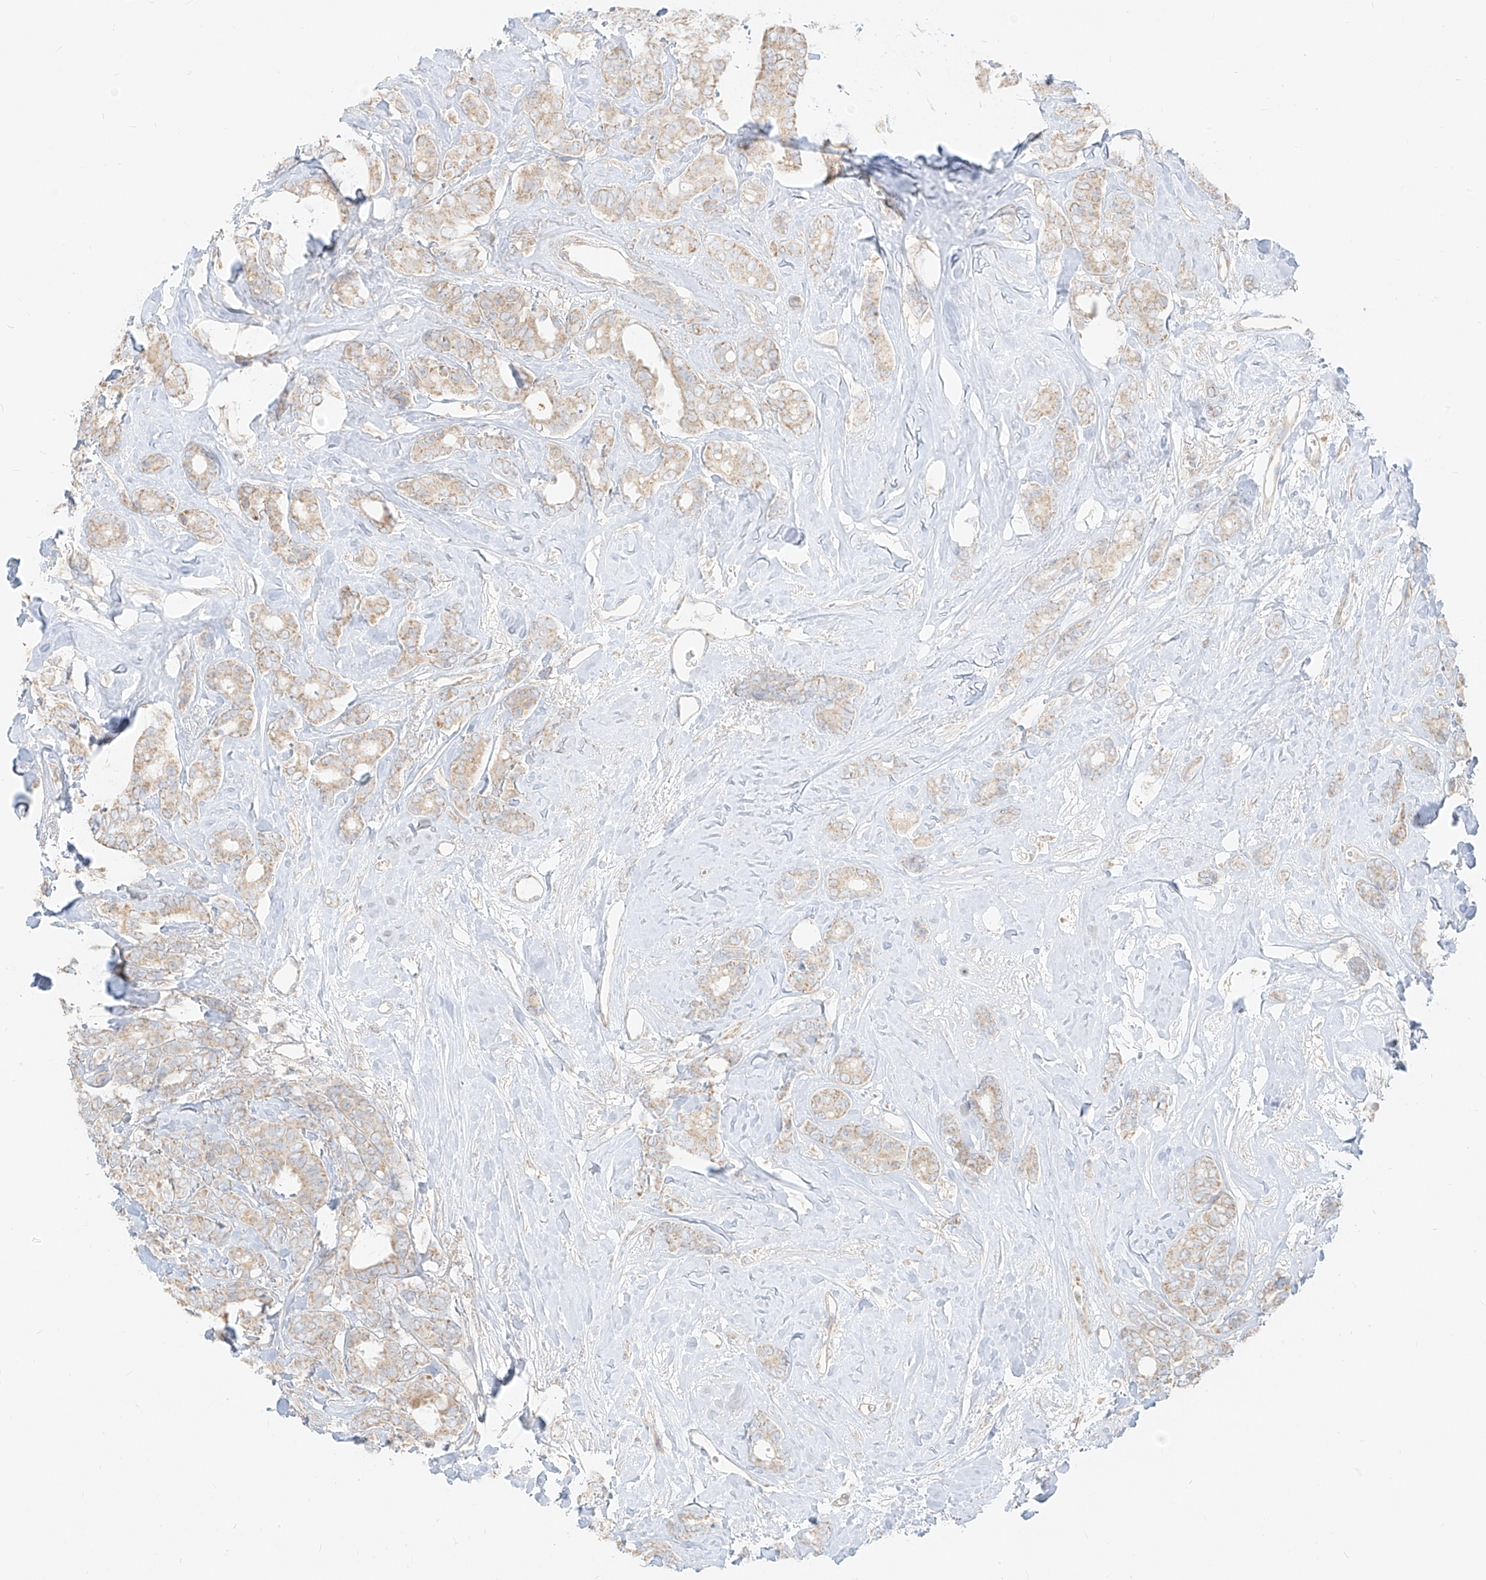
{"staining": {"intensity": "weak", "quantity": "<25%", "location": "cytoplasmic/membranous"}, "tissue": "breast cancer", "cell_type": "Tumor cells", "image_type": "cancer", "snomed": [{"axis": "morphology", "description": "Duct carcinoma"}, {"axis": "topography", "description": "Breast"}], "caption": "Micrograph shows no significant protein expression in tumor cells of breast cancer (invasive ductal carcinoma).", "gene": "ZIM3", "patient": {"sex": "female", "age": 87}}